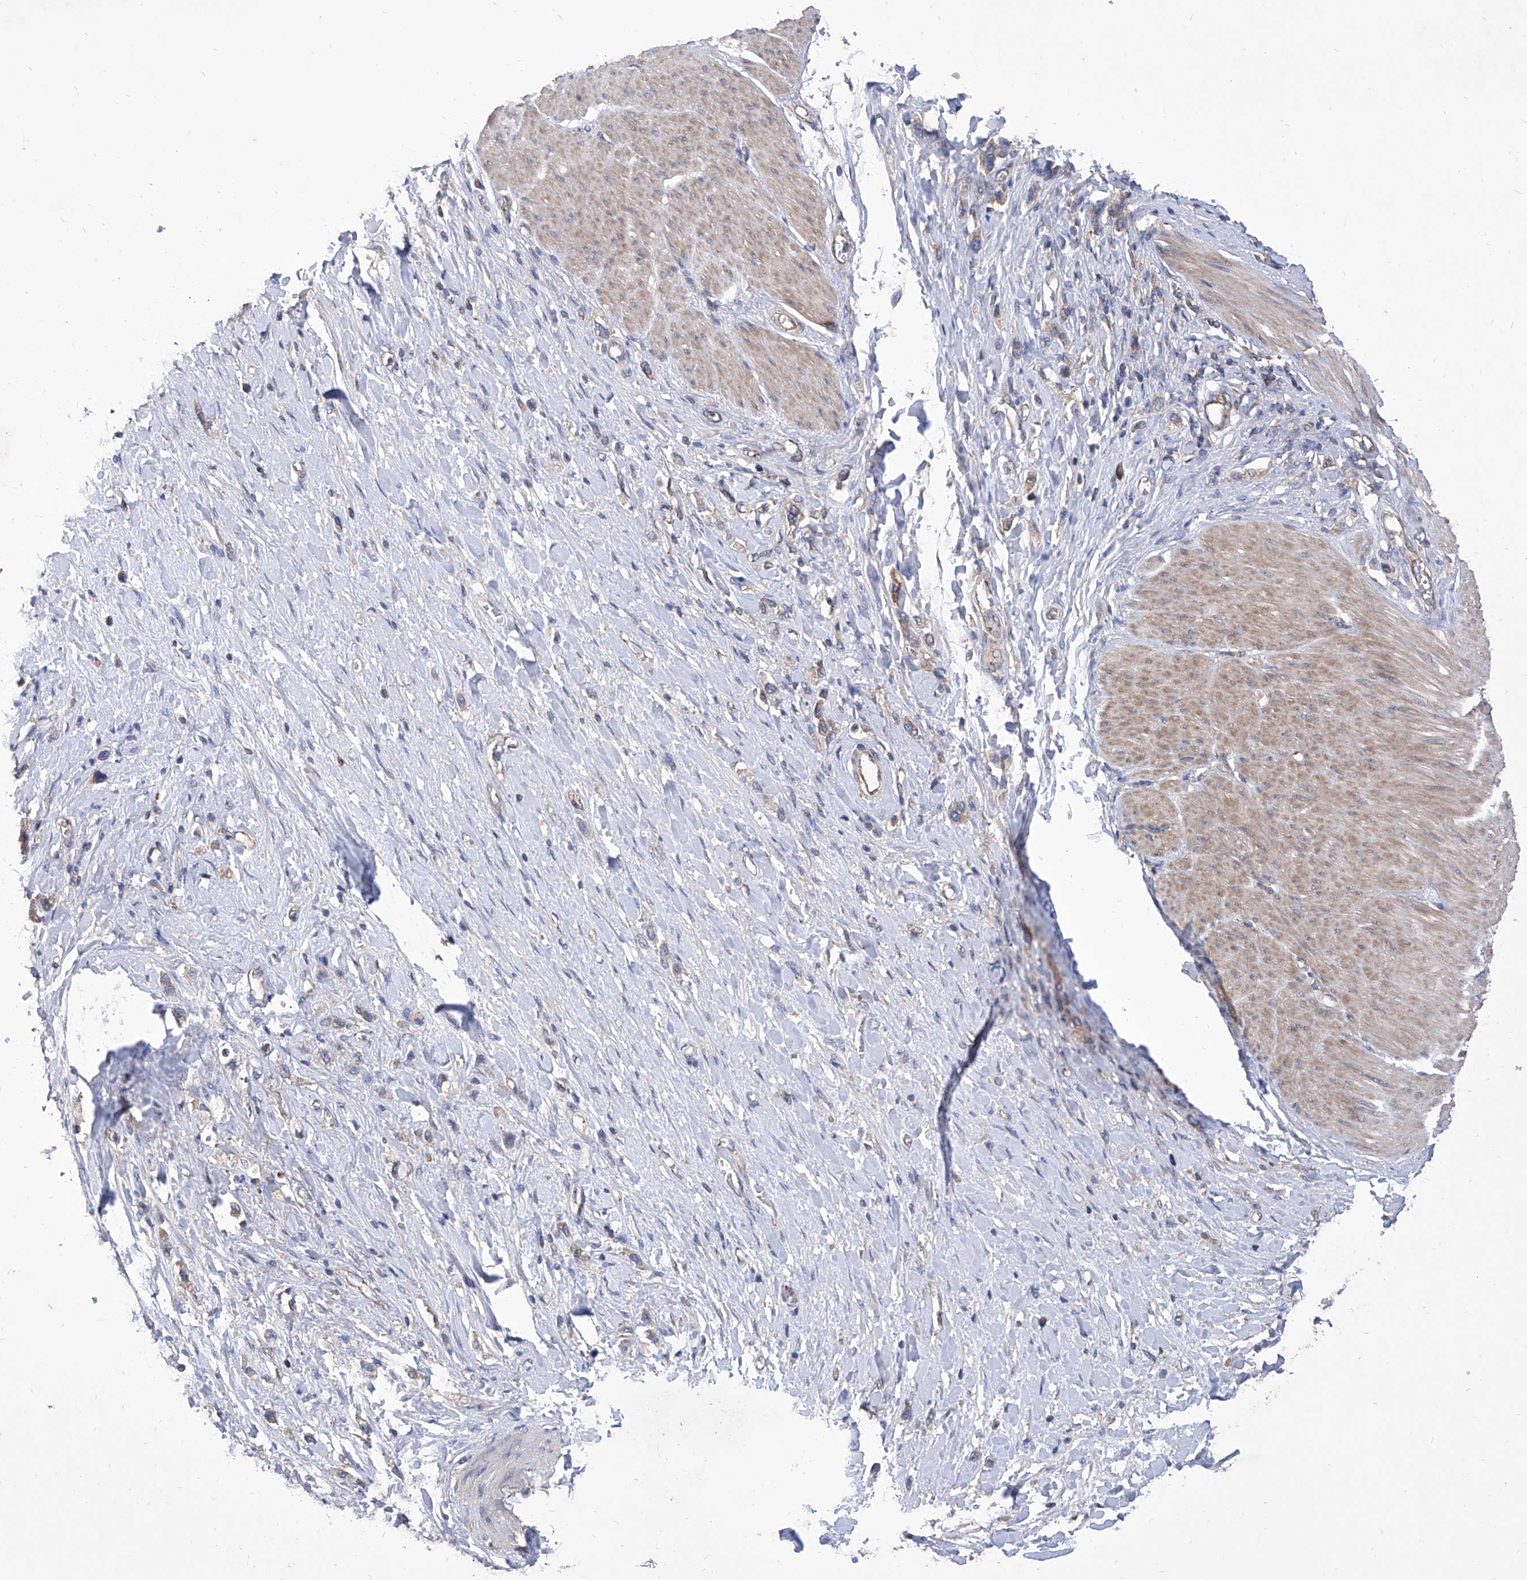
{"staining": {"intensity": "weak", "quantity": "25%-75%", "location": "cytoplasmic/membranous"}, "tissue": "stomach cancer", "cell_type": "Tumor cells", "image_type": "cancer", "snomed": [{"axis": "morphology", "description": "Adenocarcinoma, NOS"}, {"axis": "topography", "description": "Stomach"}], "caption": "IHC micrograph of stomach cancer (adenocarcinoma) stained for a protein (brown), which exhibits low levels of weak cytoplasmic/membranous expression in about 25%-75% of tumor cells.", "gene": "TJAP1", "patient": {"sex": "female", "age": 65}}